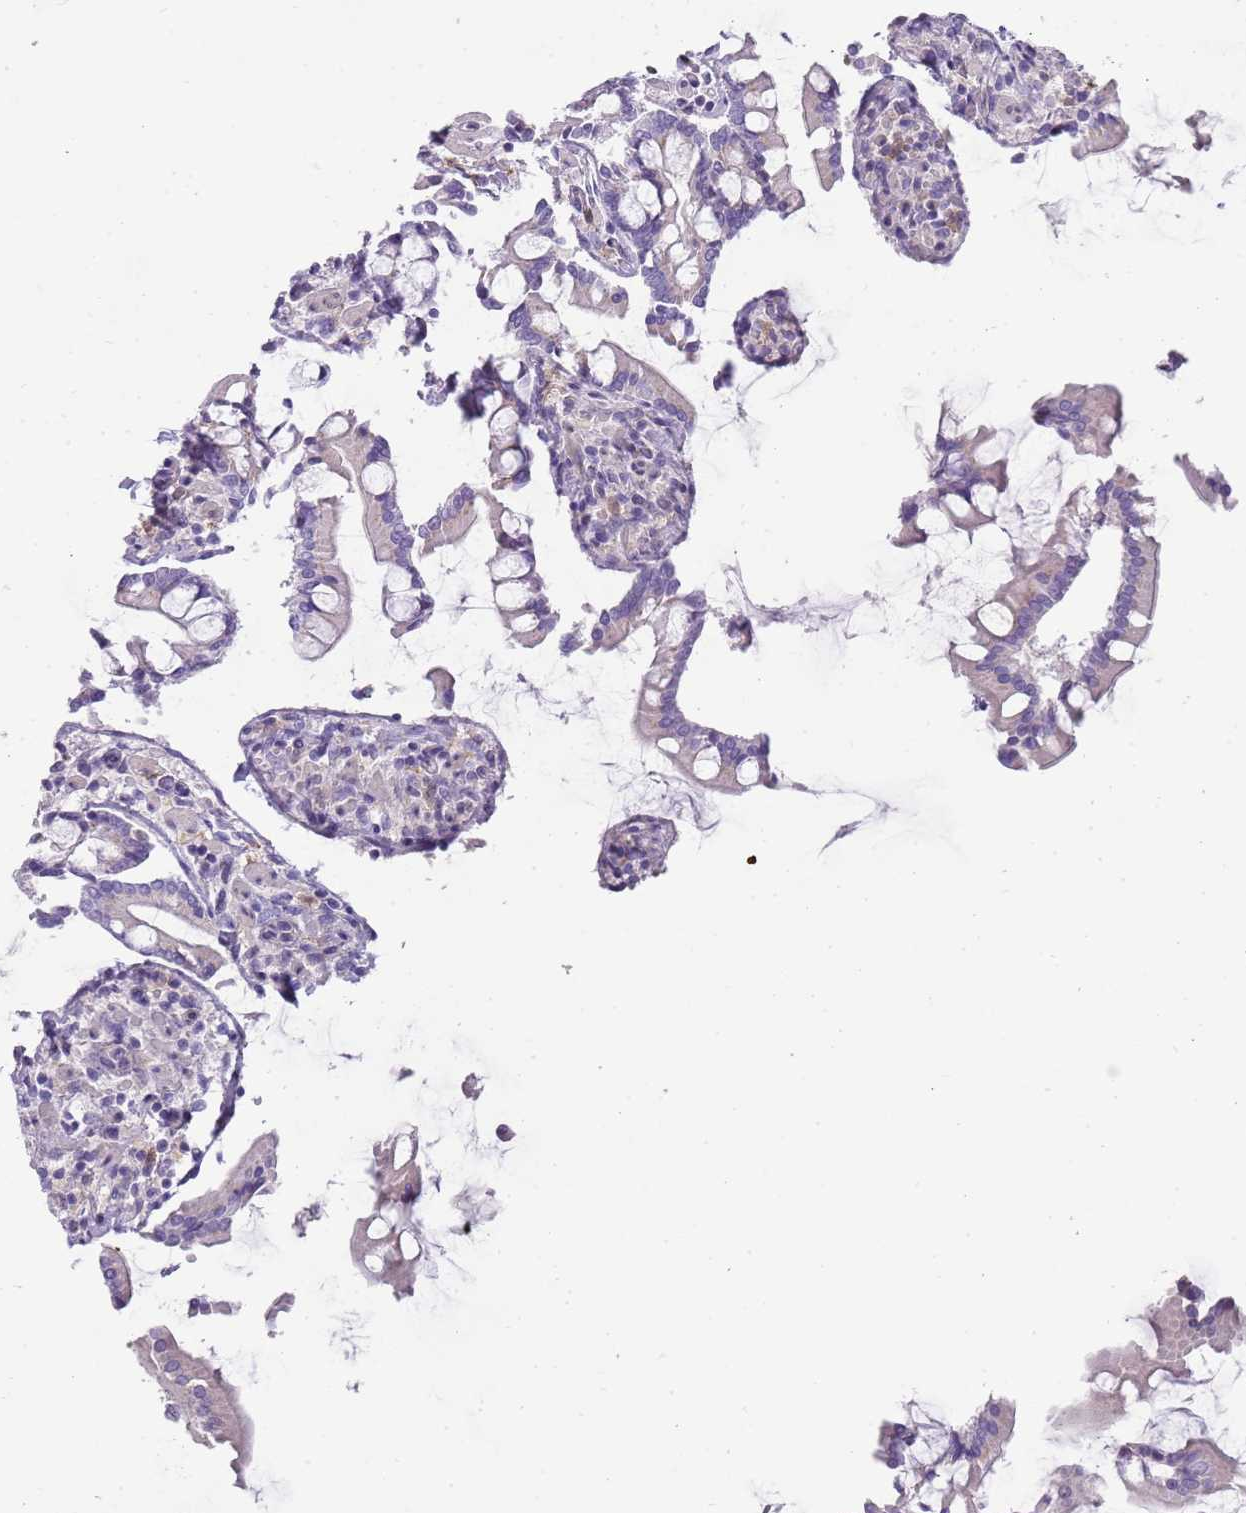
{"staining": {"intensity": "negative", "quantity": "none", "location": "none"}, "tissue": "small intestine", "cell_type": "Glandular cells", "image_type": "normal", "snomed": [{"axis": "morphology", "description": "Normal tissue, NOS"}, {"axis": "topography", "description": "Small intestine"}], "caption": "Immunohistochemistry (IHC) histopathology image of normal small intestine: human small intestine stained with DAB shows no significant protein expression in glandular cells.", "gene": "DIPK1C", "patient": {"sex": "male", "age": 41}}